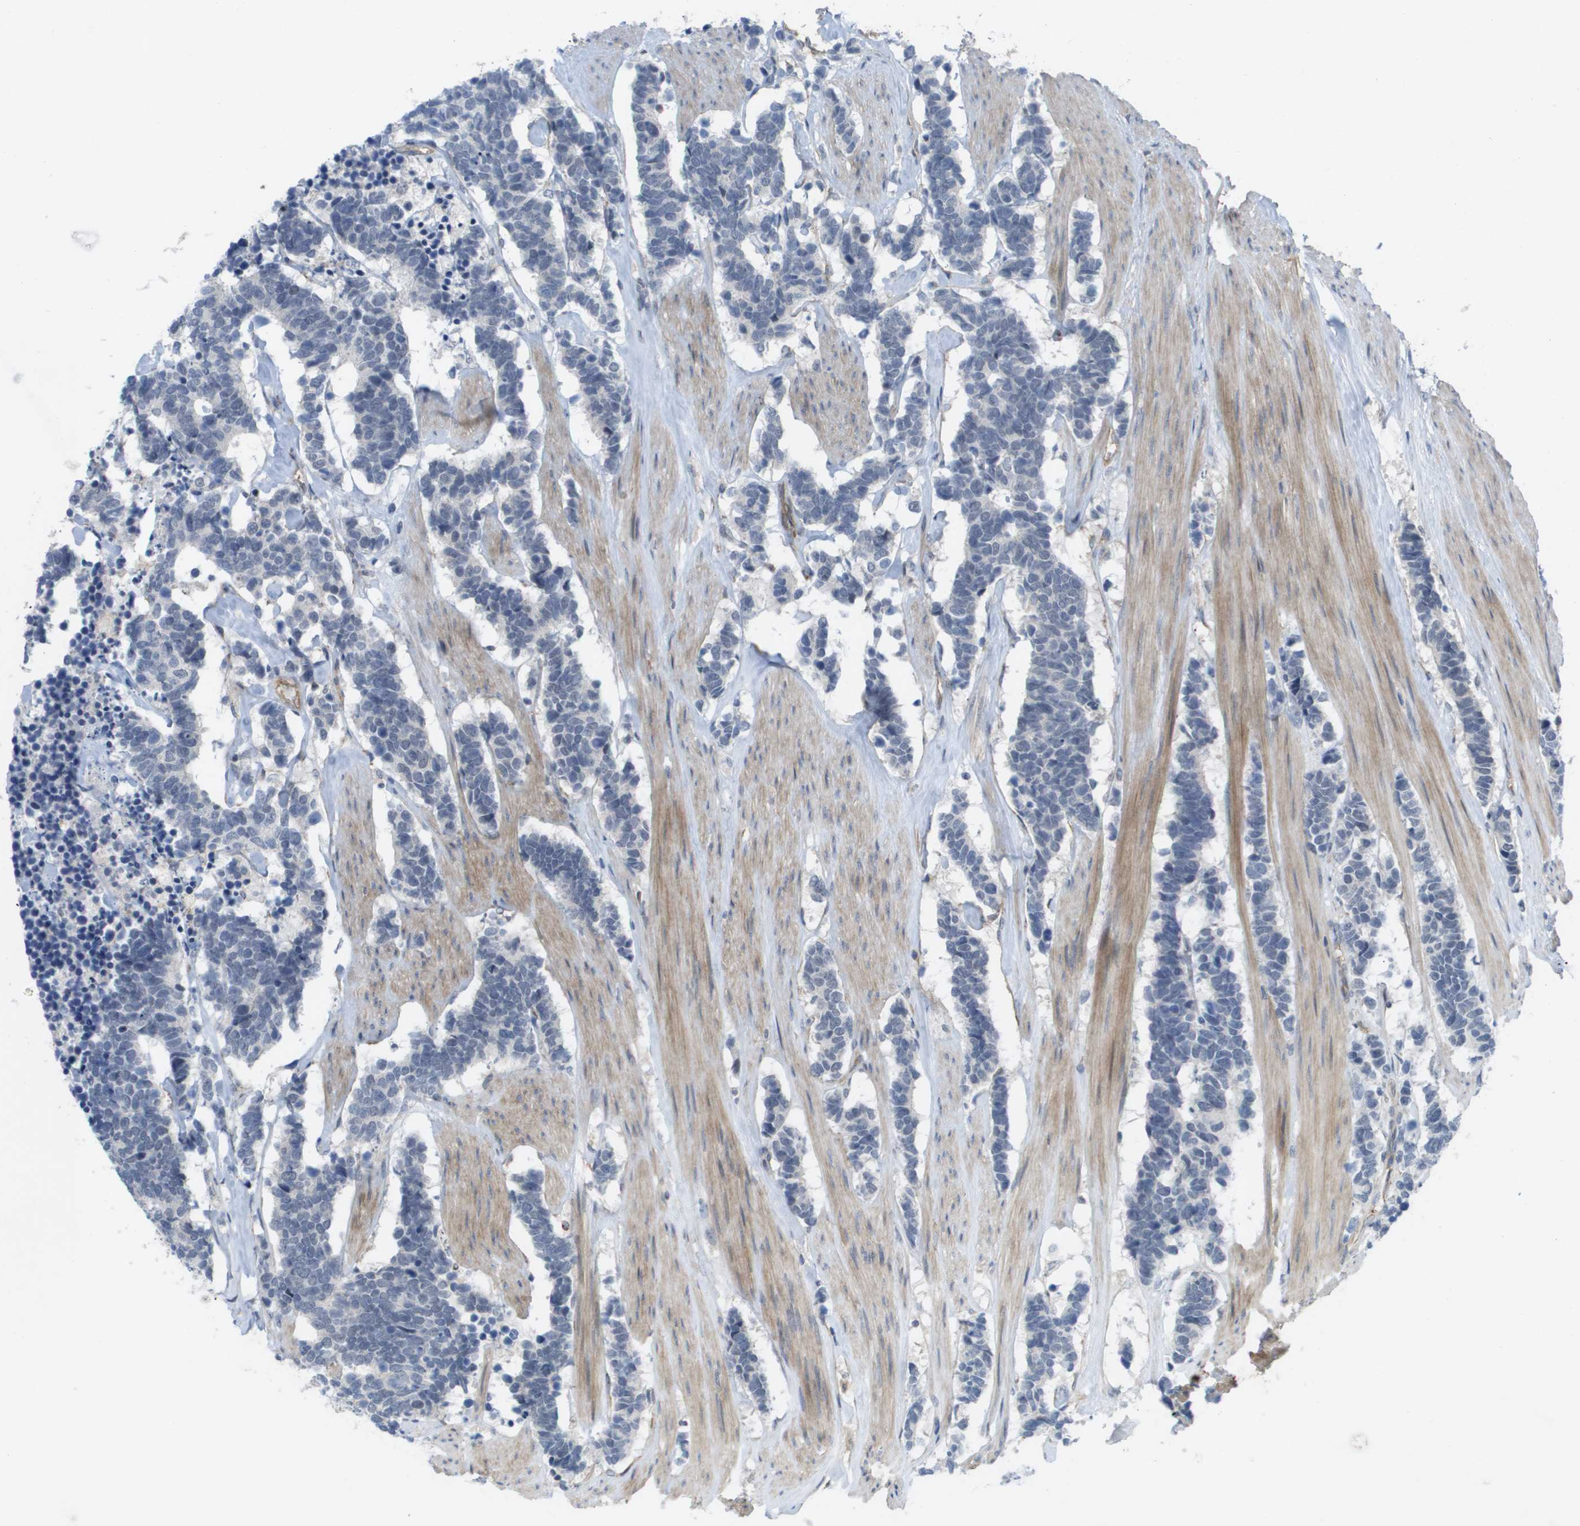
{"staining": {"intensity": "negative", "quantity": "none", "location": "none"}, "tissue": "carcinoid", "cell_type": "Tumor cells", "image_type": "cancer", "snomed": [{"axis": "morphology", "description": "Carcinoma, NOS"}, {"axis": "morphology", "description": "Carcinoid, malignant, NOS"}, {"axis": "topography", "description": "Urinary bladder"}], "caption": "Tumor cells are negative for protein expression in human malignant carcinoid.", "gene": "MTARC2", "patient": {"sex": "male", "age": 57}}